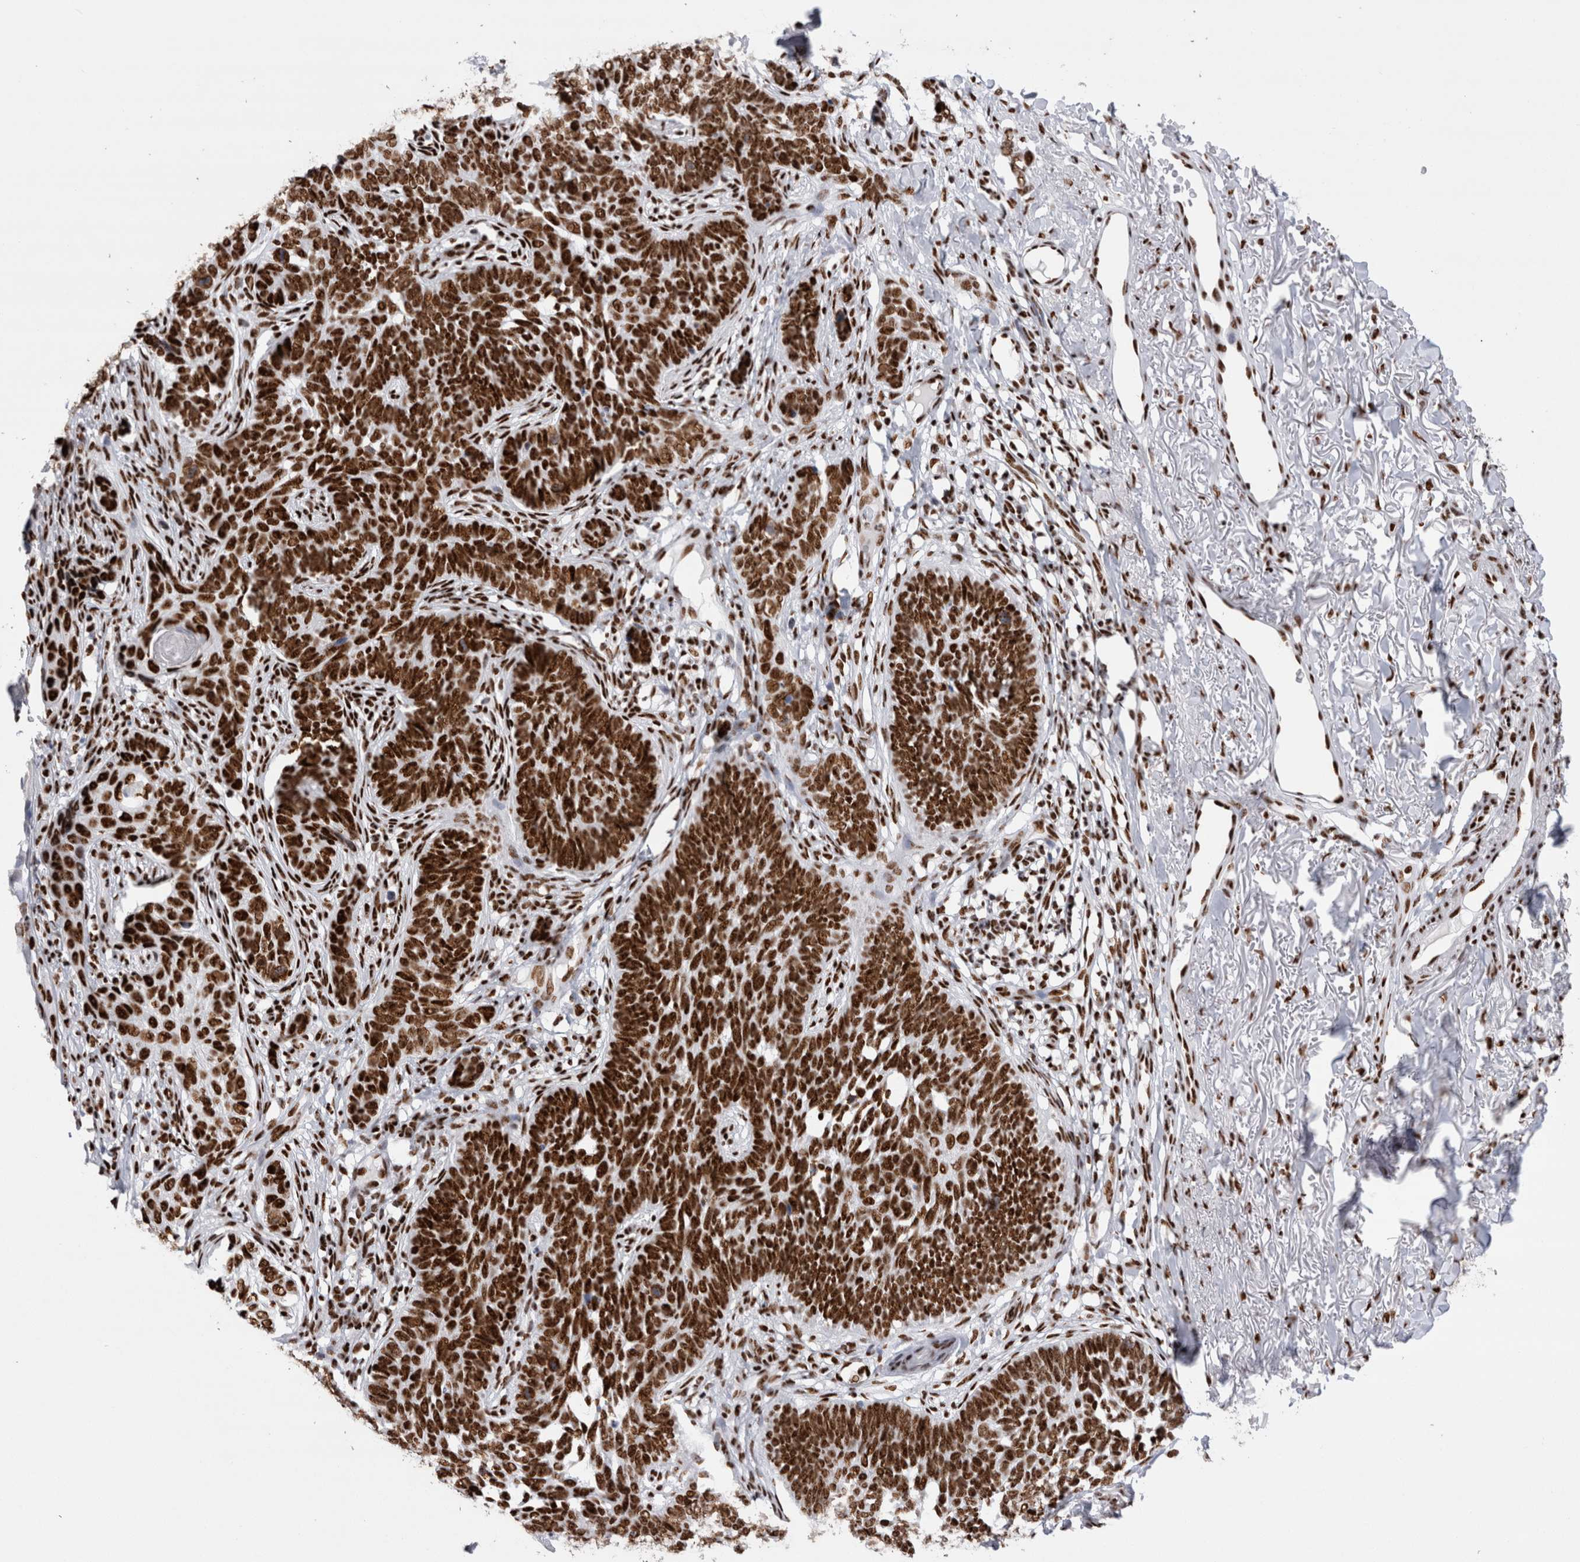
{"staining": {"intensity": "strong", "quantity": ">75%", "location": "nuclear"}, "tissue": "skin cancer", "cell_type": "Tumor cells", "image_type": "cancer", "snomed": [{"axis": "morphology", "description": "Normal tissue, NOS"}, {"axis": "morphology", "description": "Basal cell carcinoma"}, {"axis": "topography", "description": "Skin"}], "caption": "Tumor cells display strong nuclear staining in approximately >75% of cells in basal cell carcinoma (skin).", "gene": "RBM6", "patient": {"sex": "male", "age": 77}}